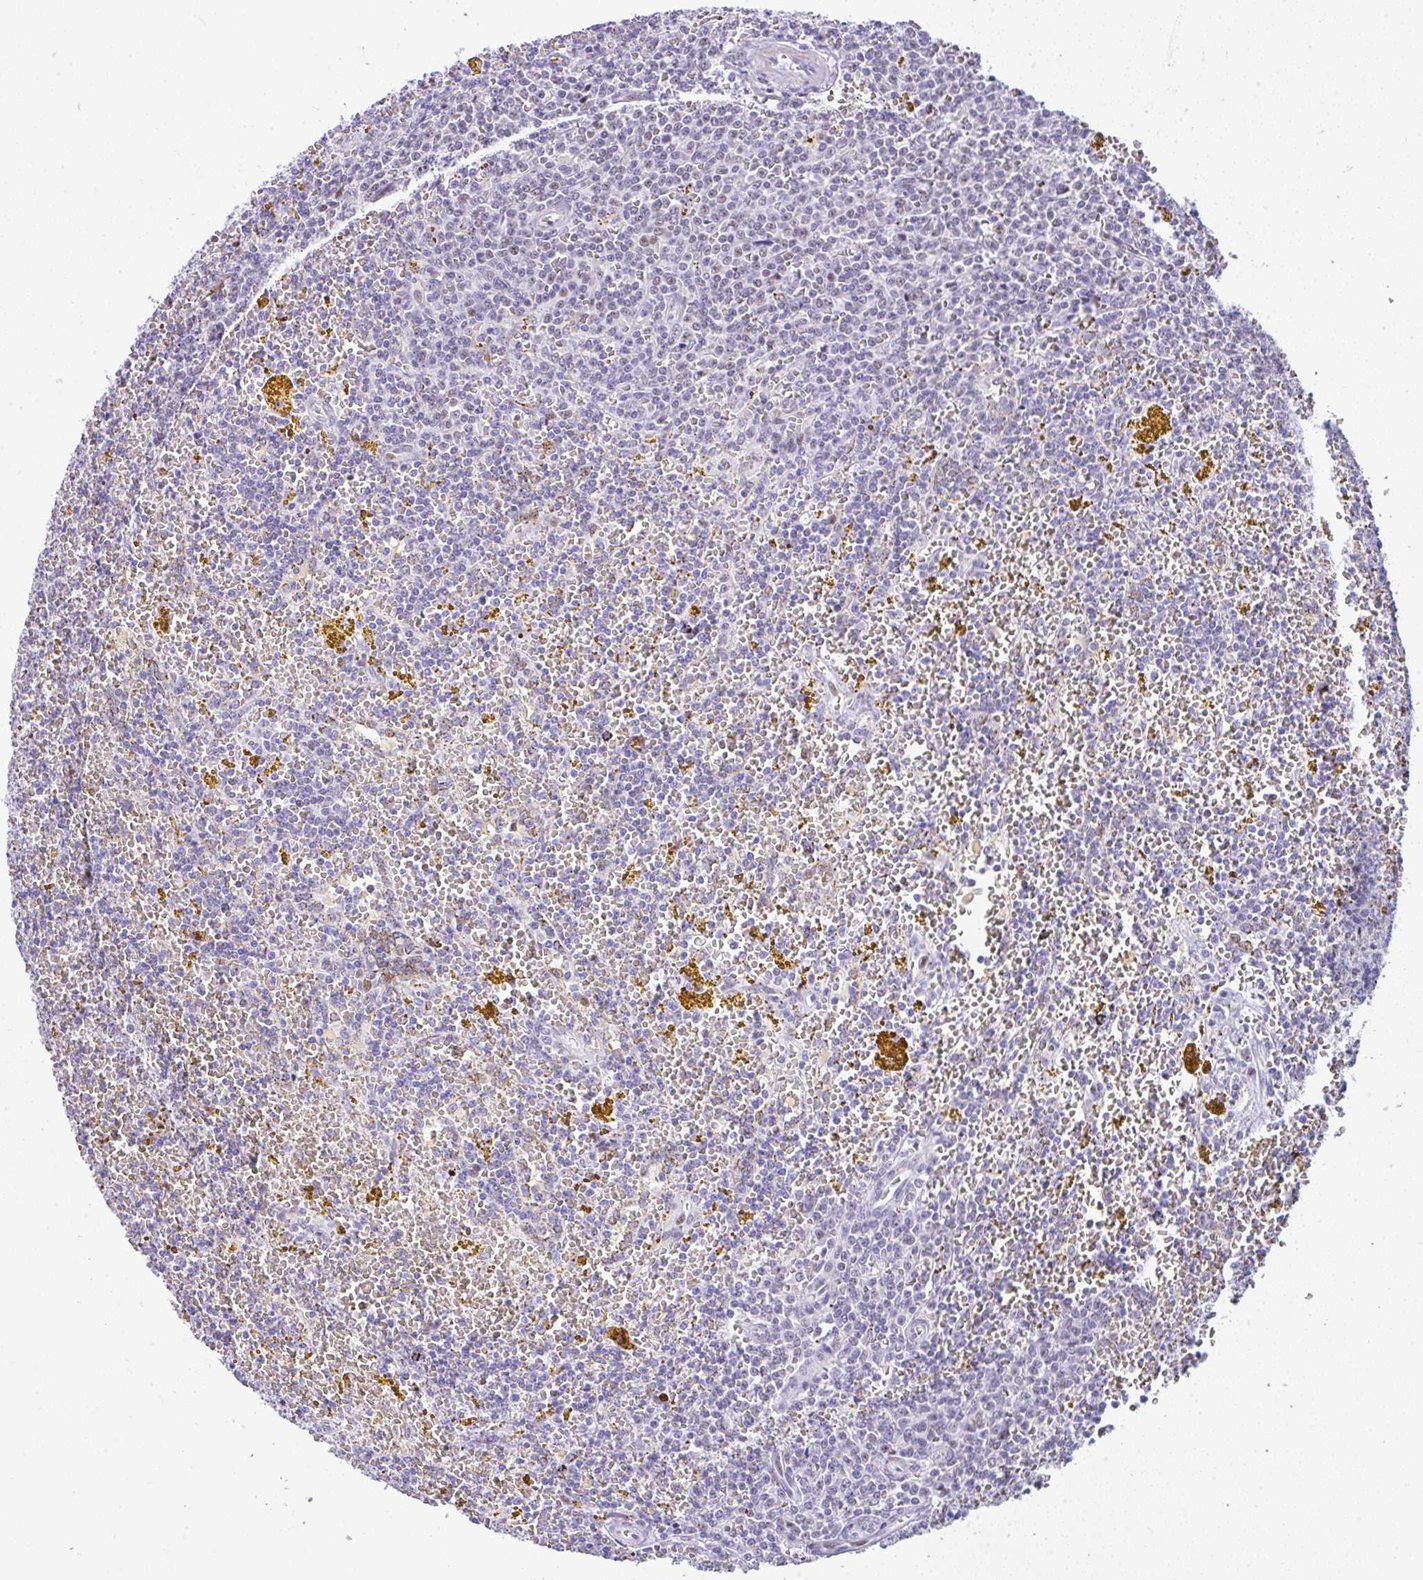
{"staining": {"intensity": "negative", "quantity": "none", "location": "none"}, "tissue": "lymphoma", "cell_type": "Tumor cells", "image_type": "cancer", "snomed": [{"axis": "morphology", "description": "Malignant lymphoma, non-Hodgkin's type, Low grade"}, {"axis": "topography", "description": "Spleen"}, {"axis": "topography", "description": "Lymph node"}], "caption": "This histopathology image is of low-grade malignant lymphoma, non-Hodgkin's type stained with IHC to label a protein in brown with the nuclei are counter-stained blue. There is no positivity in tumor cells.", "gene": "NR1D2", "patient": {"sex": "female", "age": 66}}